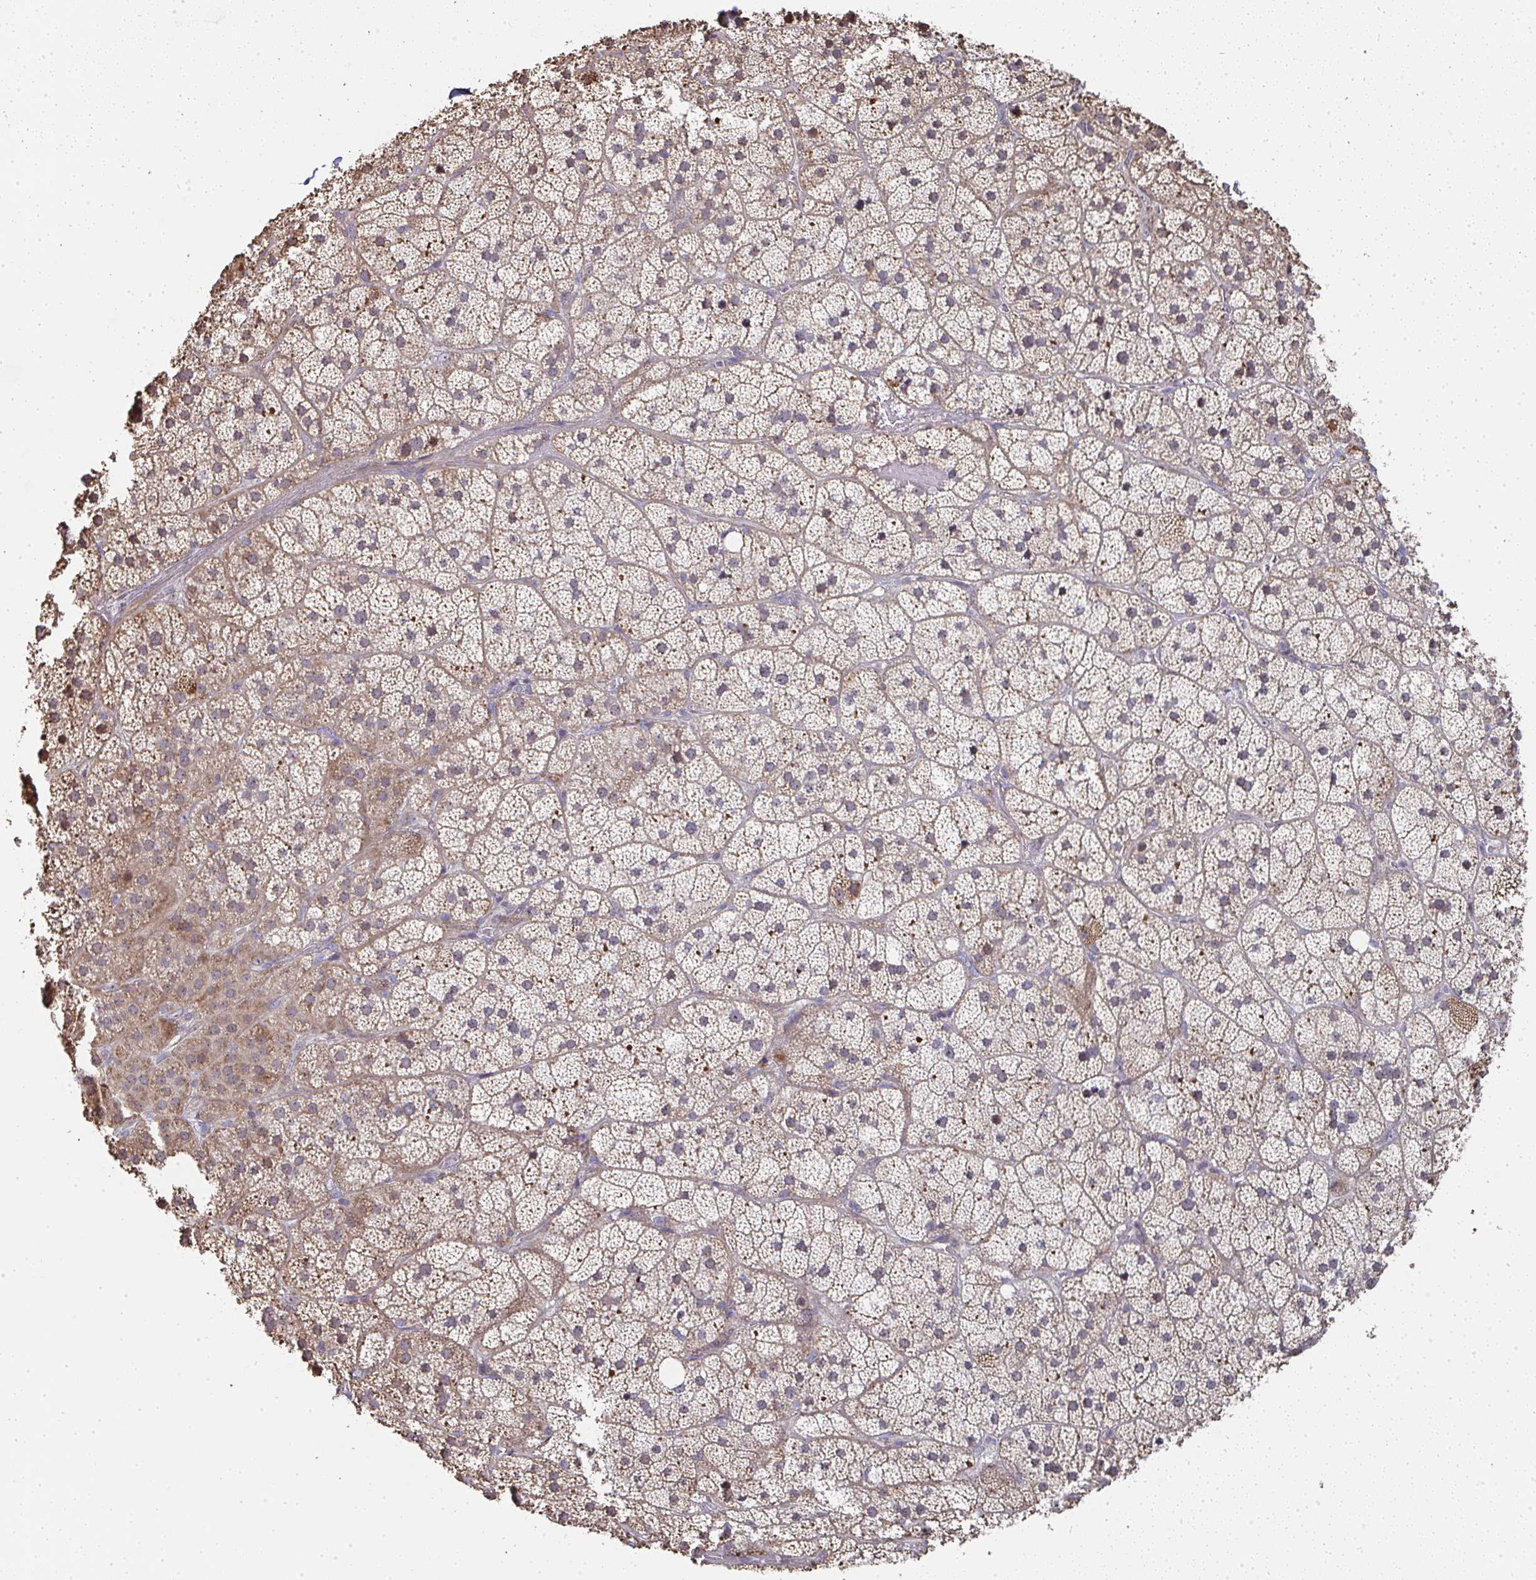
{"staining": {"intensity": "moderate", "quantity": "25%-75%", "location": "cytoplasmic/membranous"}, "tissue": "adrenal gland", "cell_type": "Glandular cells", "image_type": "normal", "snomed": [{"axis": "morphology", "description": "Normal tissue, NOS"}, {"axis": "topography", "description": "Adrenal gland"}], "caption": "Immunohistochemical staining of unremarkable human adrenal gland exhibits medium levels of moderate cytoplasmic/membranous positivity in about 25%-75% of glandular cells.", "gene": "AGTPBP1", "patient": {"sex": "male", "age": 57}}